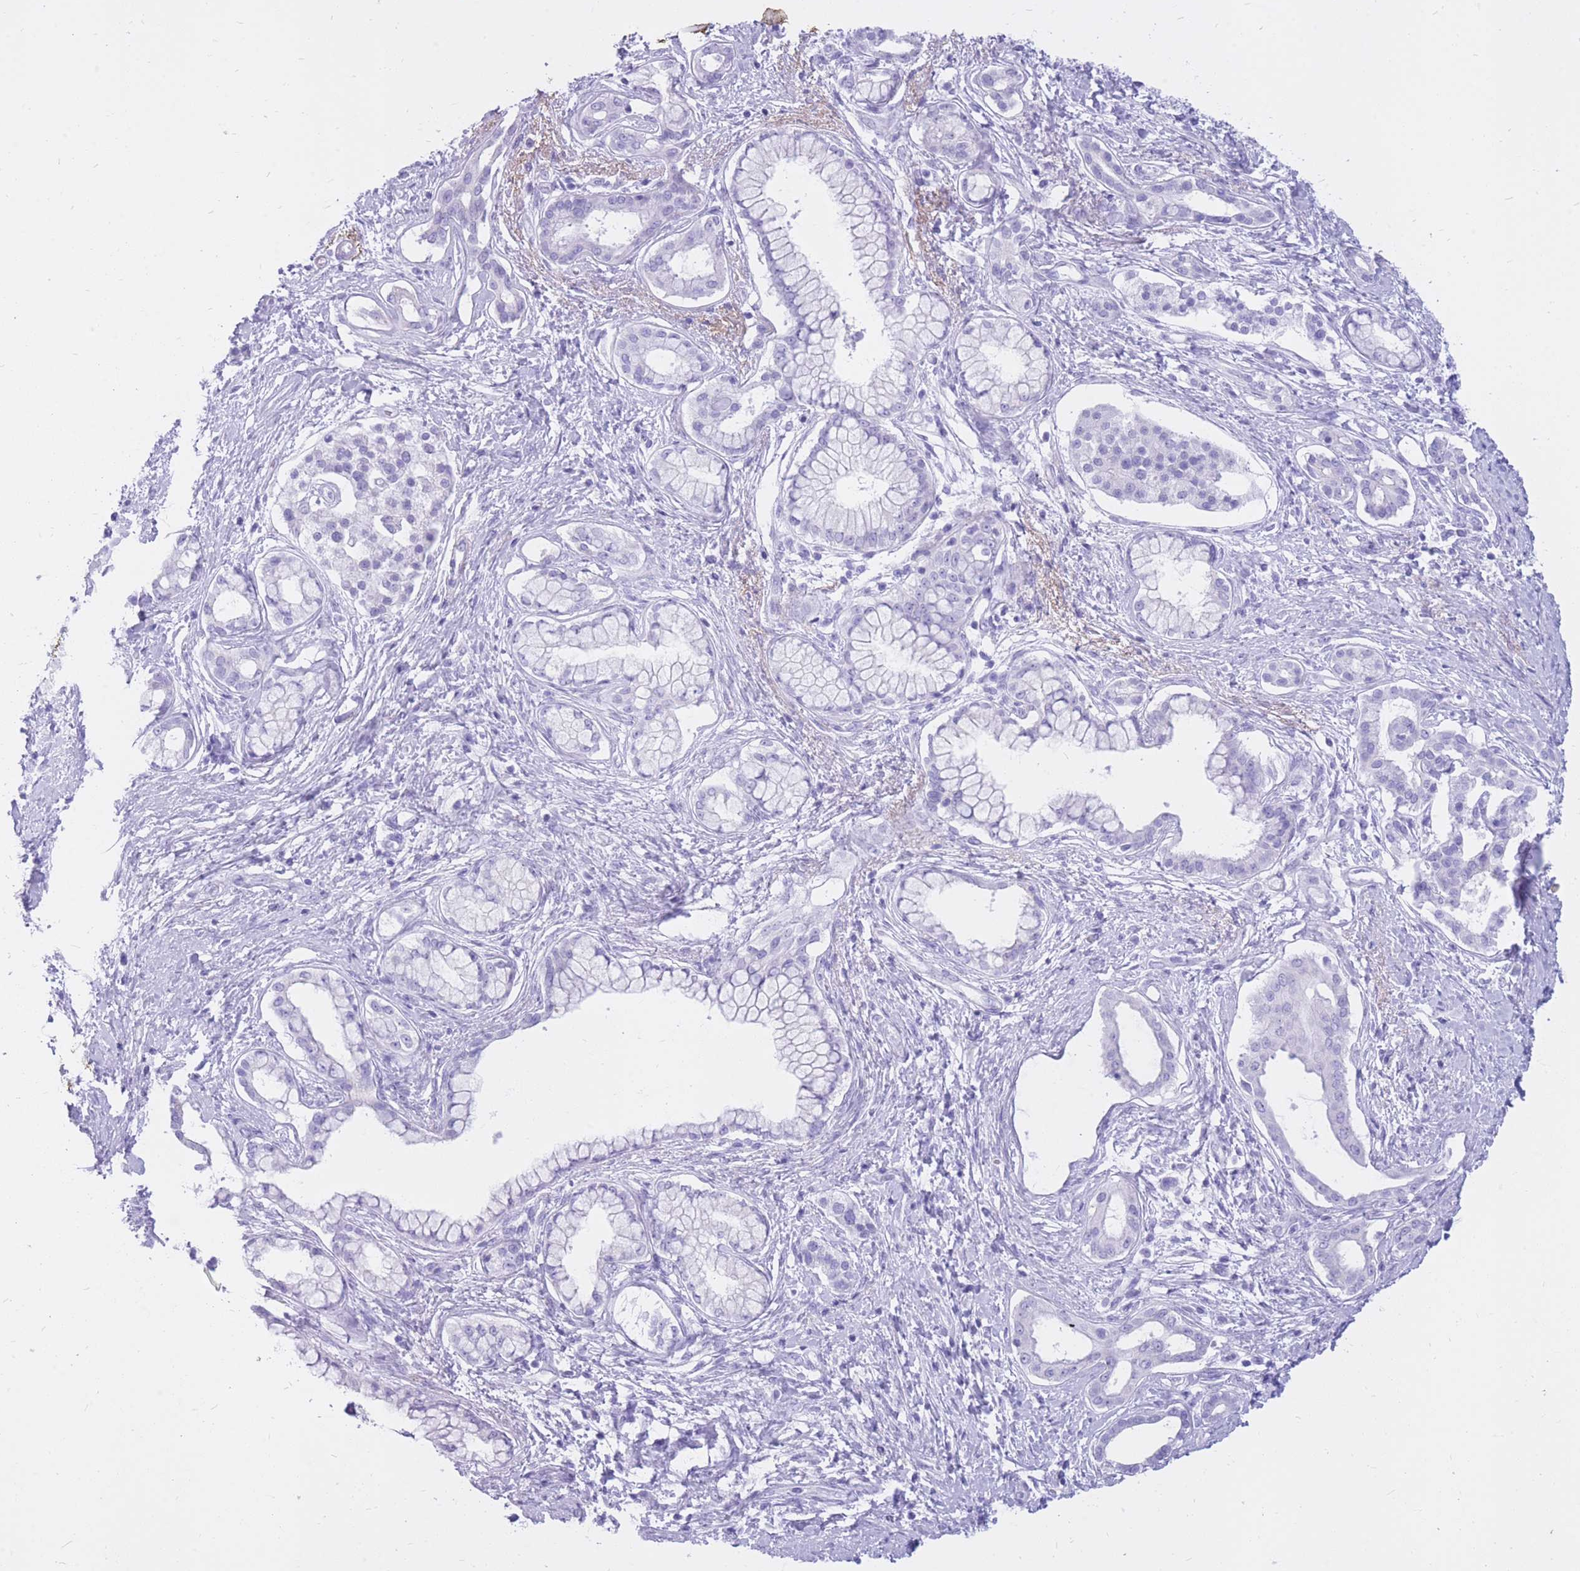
{"staining": {"intensity": "negative", "quantity": "none", "location": "none"}, "tissue": "pancreatic cancer", "cell_type": "Tumor cells", "image_type": "cancer", "snomed": [{"axis": "morphology", "description": "Adenocarcinoma, NOS"}, {"axis": "topography", "description": "Pancreas"}], "caption": "Pancreatic adenocarcinoma was stained to show a protein in brown. There is no significant staining in tumor cells. Brightfield microscopy of IHC stained with DAB (3,3'-diaminobenzidine) (brown) and hematoxylin (blue), captured at high magnification.", "gene": "CYP21A2", "patient": {"sex": "male", "age": 70}}